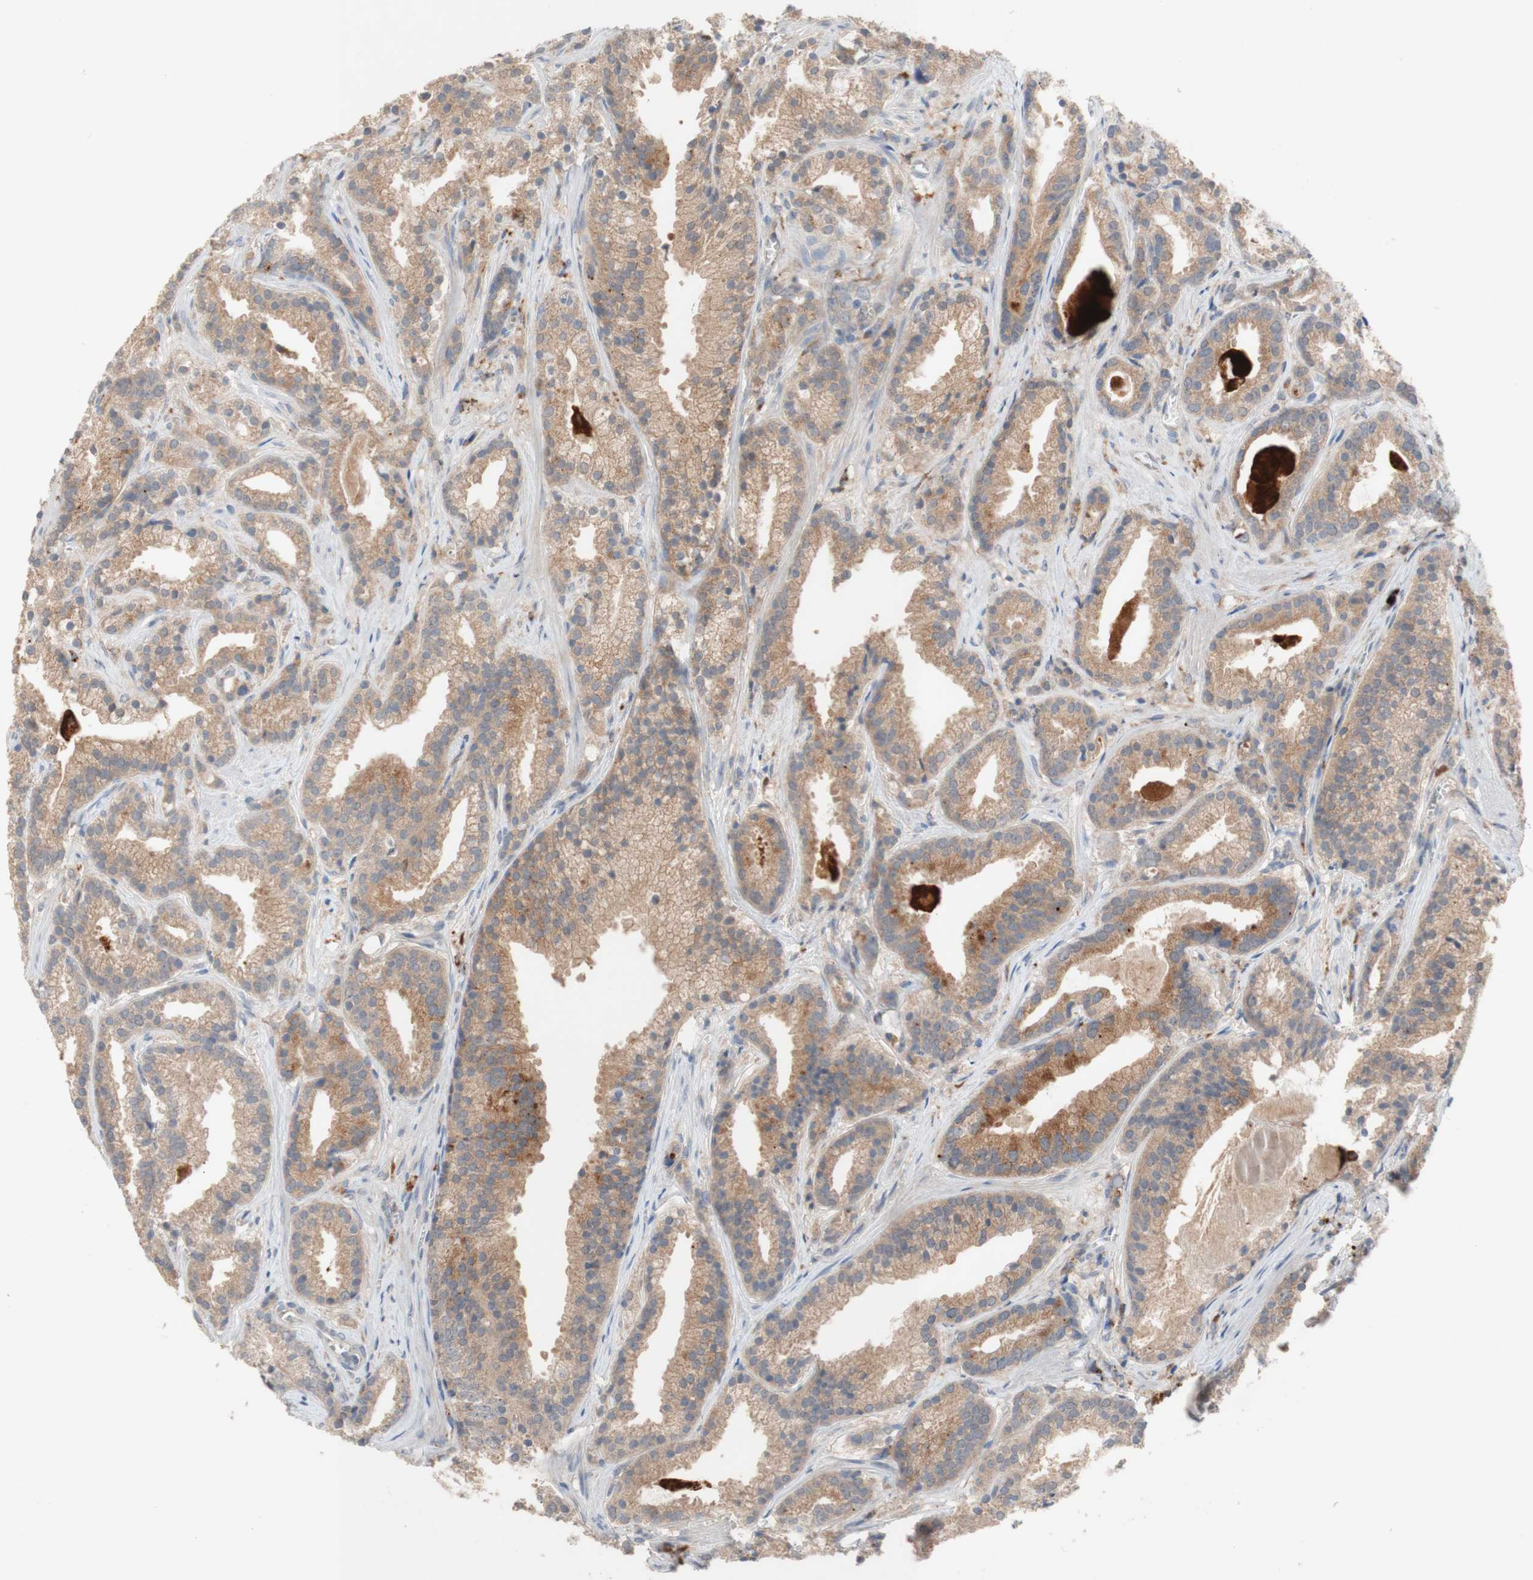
{"staining": {"intensity": "moderate", "quantity": ">75%", "location": "cytoplasmic/membranous"}, "tissue": "prostate cancer", "cell_type": "Tumor cells", "image_type": "cancer", "snomed": [{"axis": "morphology", "description": "Adenocarcinoma, Low grade"}, {"axis": "topography", "description": "Prostate"}], "caption": "Immunohistochemistry (DAB (3,3'-diaminobenzidine)) staining of prostate low-grade adenocarcinoma demonstrates moderate cytoplasmic/membranous protein expression in approximately >75% of tumor cells.", "gene": "PEX2", "patient": {"sex": "male", "age": 59}}